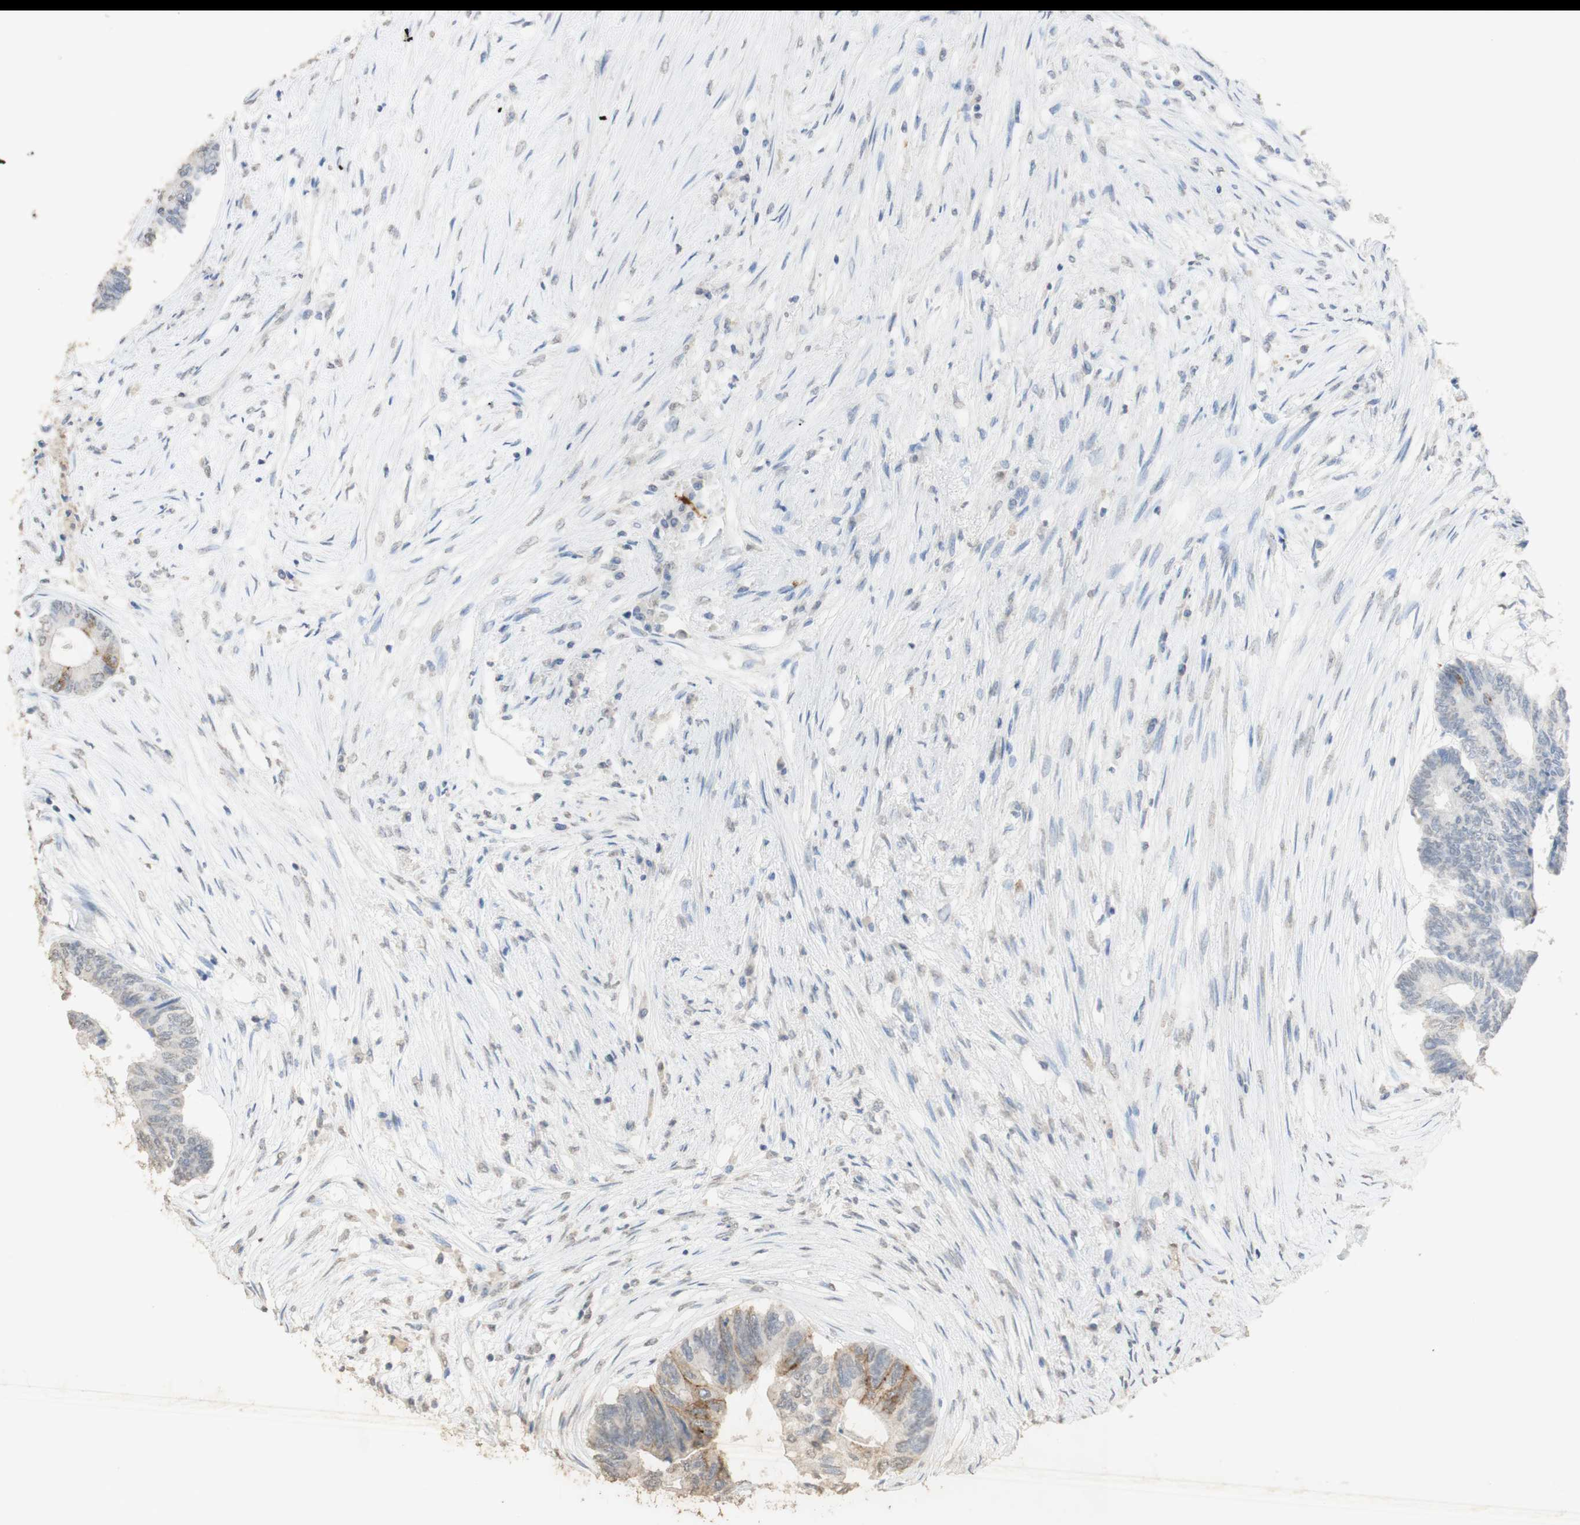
{"staining": {"intensity": "moderate", "quantity": "<25%", "location": "cytoplasmic/membranous"}, "tissue": "colorectal cancer", "cell_type": "Tumor cells", "image_type": "cancer", "snomed": [{"axis": "morphology", "description": "Adenocarcinoma, NOS"}, {"axis": "topography", "description": "Rectum"}], "caption": "Protein expression analysis of colorectal adenocarcinoma exhibits moderate cytoplasmic/membranous positivity in approximately <25% of tumor cells.", "gene": "L1CAM", "patient": {"sex": "male", "age": 63}}